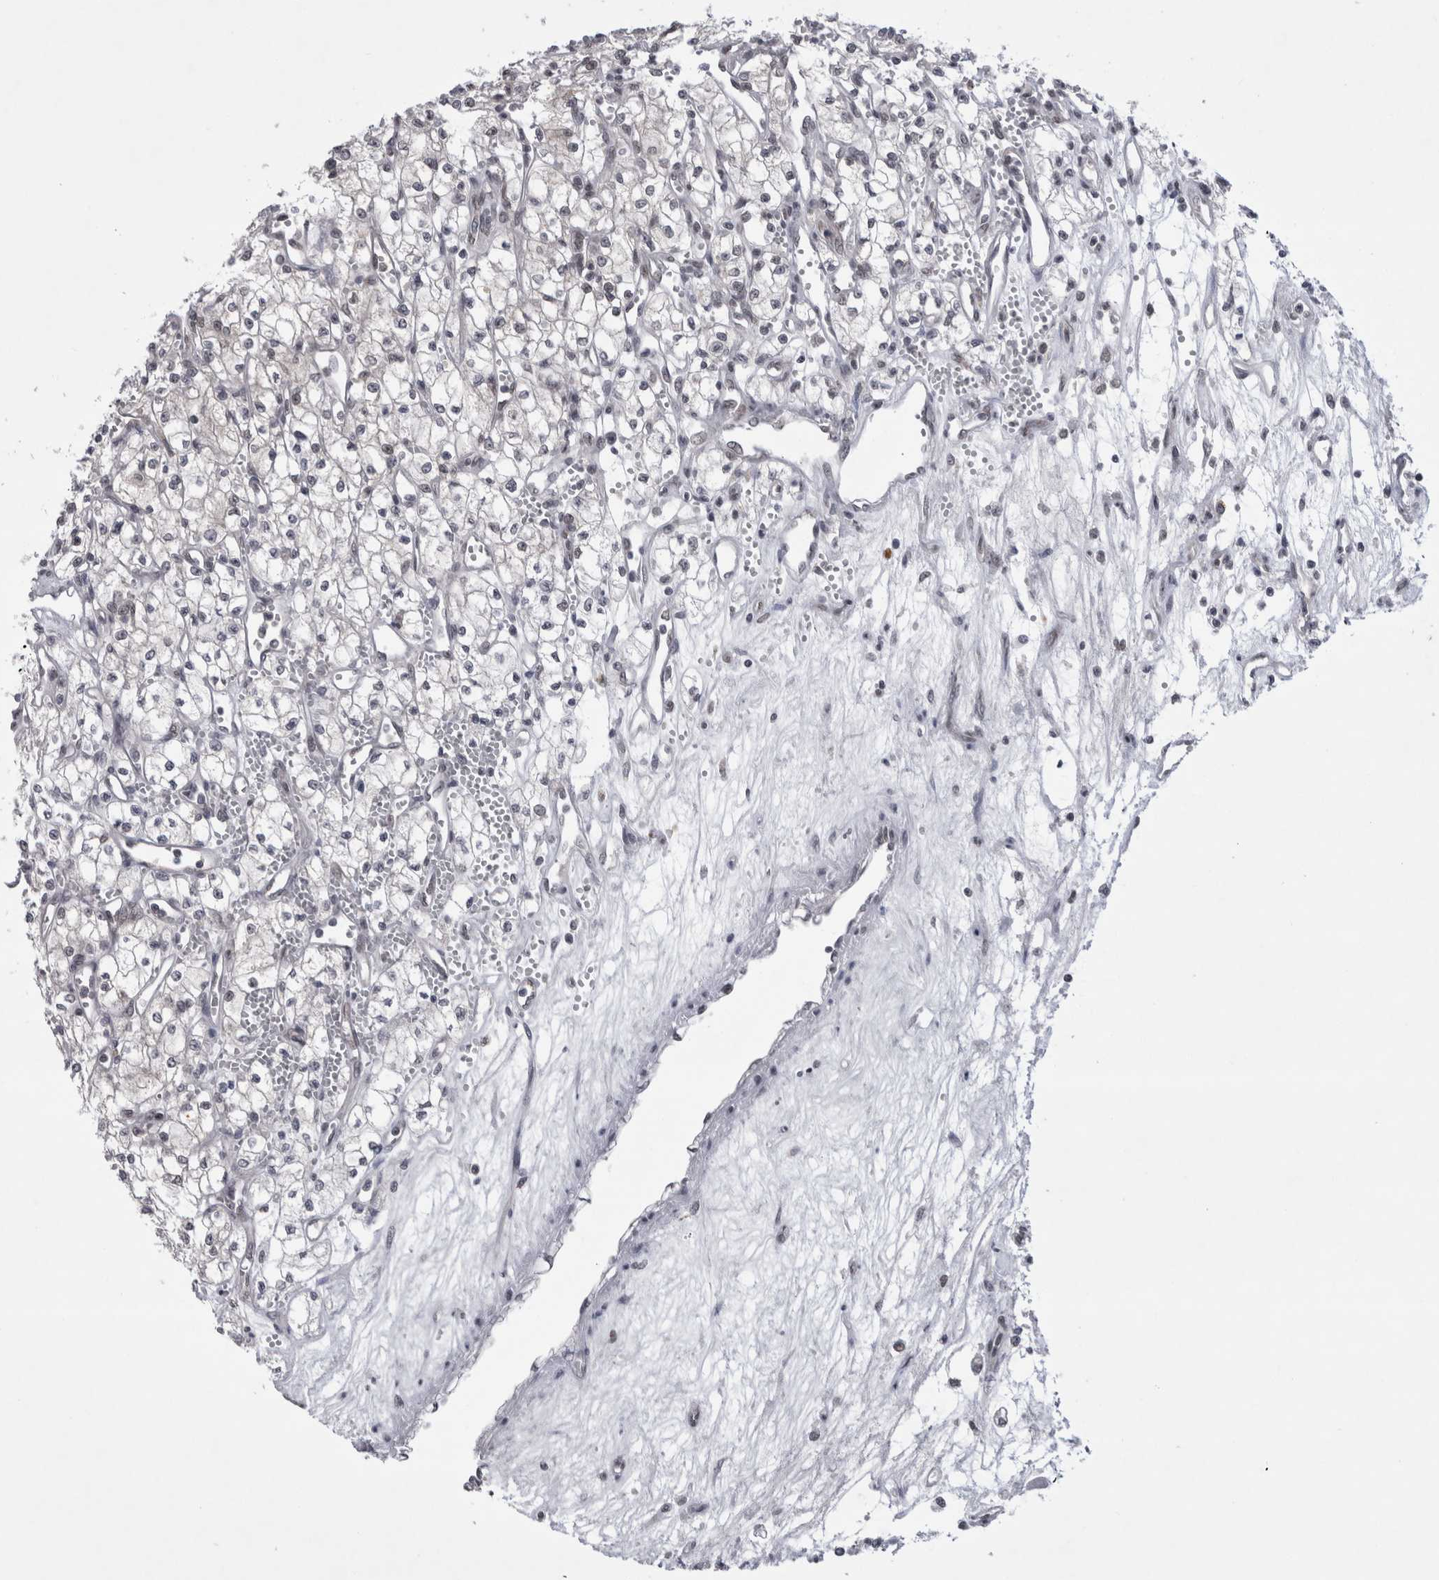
{"staining": {"intensity": "negative", "quantity": "none", "location": "none"}, "tissue": "renal cancer", "cell_type": "Tumor cells", "image_type": "cancer", "snomed": [{"axis": "morphology", "description": "Adenocarcinoma, NOS"}, {"axis": "topography", "description": "Kidney"}], "caption": "The photomicrograph displays no significant positivity in tumor cells of renal cancer (adenocarcinoma). The staining was performed using DAB to visualize the protein expression in brown, while the nuclei were stained in blue with hematoxylin (Magnification: 20x).", "gene": "PSMB2", "patient": {"sex": "male", "age": 59}}